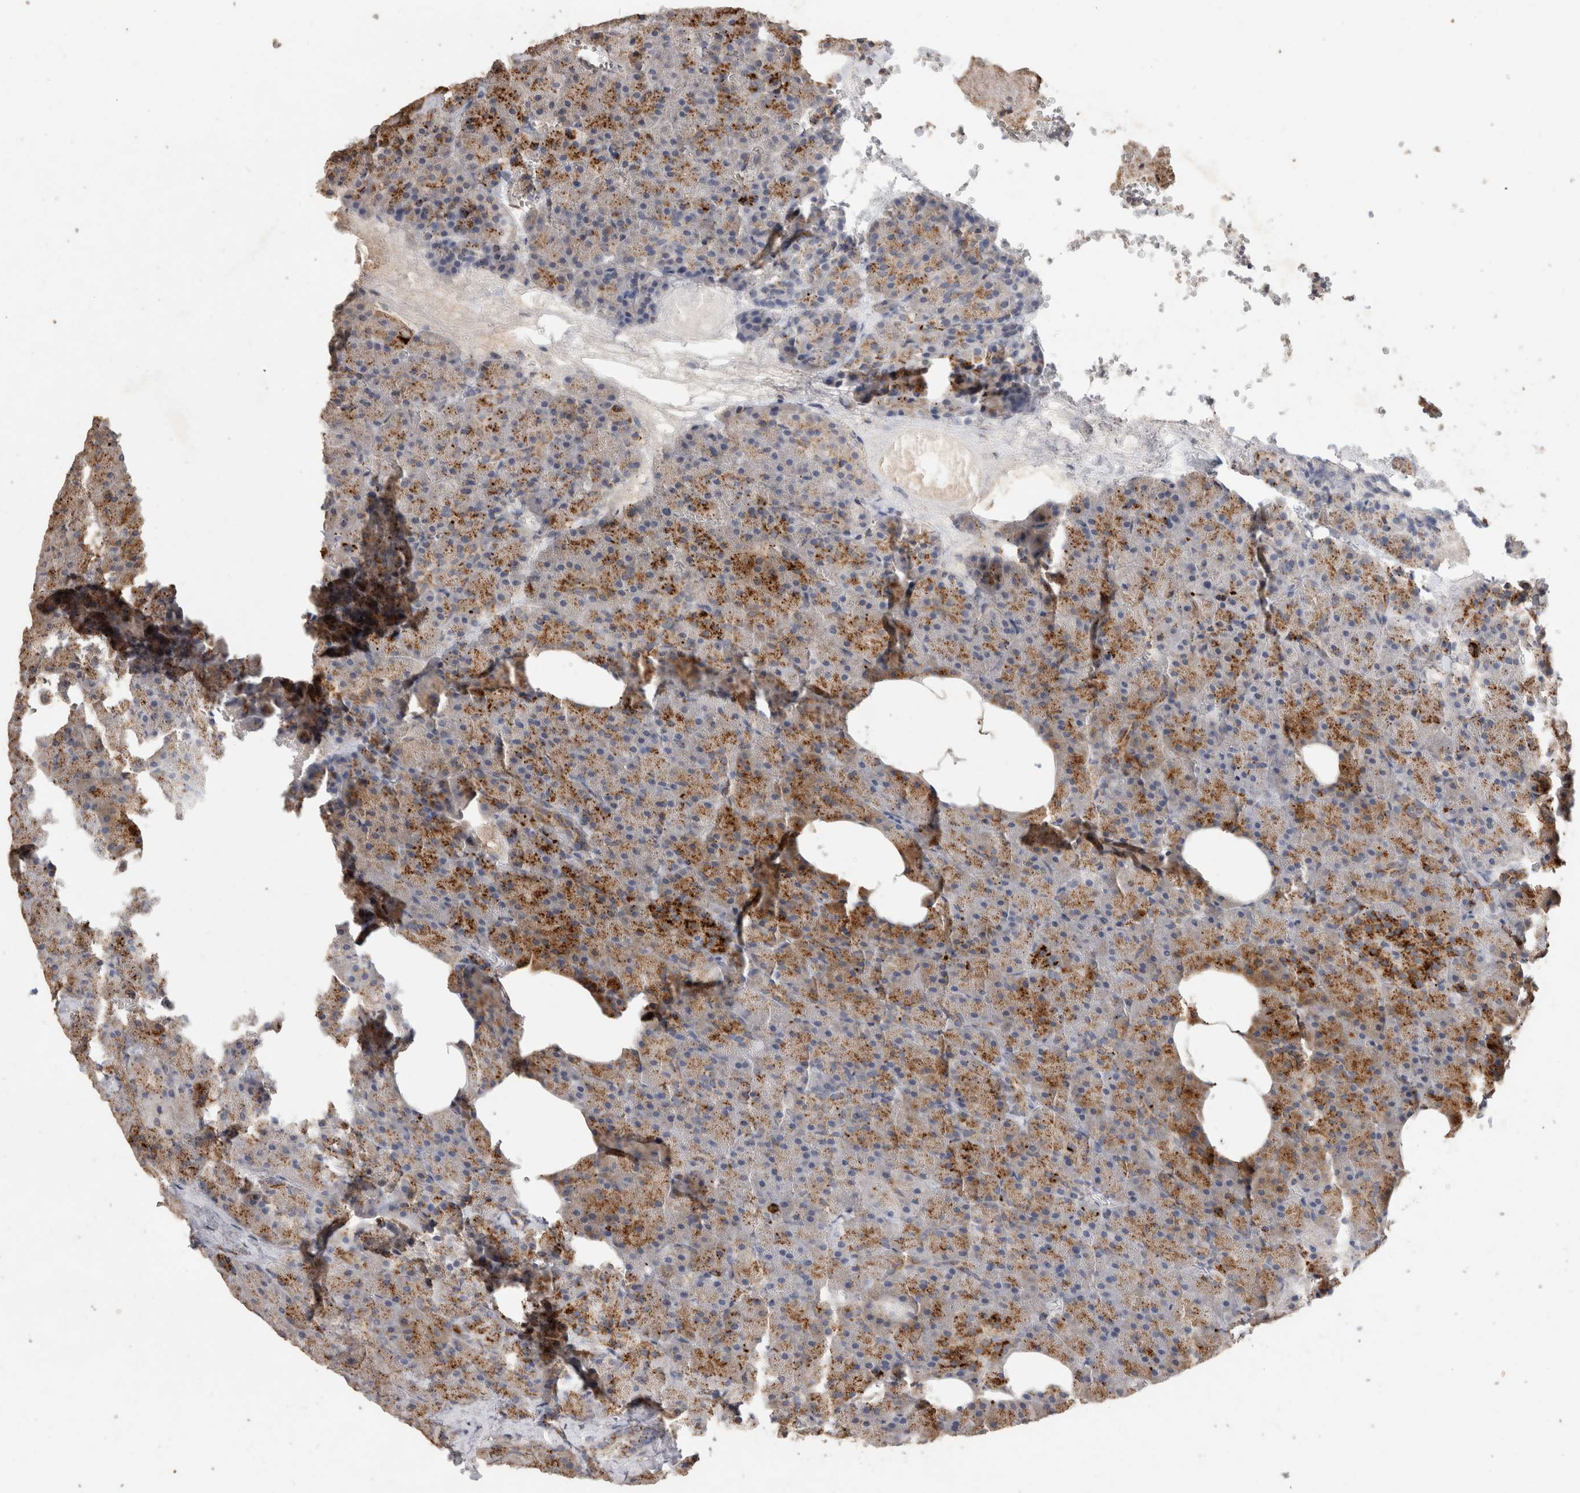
{"staining": {"intensity": "moderate", "quantity": ">75%", "location": "cytoplasmic/membranous"}, "tissue": "pancreas", "cell_type": "Exocrine glandular cells", "image_type": "normal", "snomed": [{"axis": "morphology", "description": "Normal tissue, NOS"}, {"axis": "morphology", "description": "Carcinoid, malignant, NOS"}, {"axis": "topography", "description": "Pancreas"}], "caption": "The immunohistochemical stain shows moderate cytoplasmic/membranous positivity in exocrine glandular cells of normal pancreas.", "gene": "ARSA", "patient": {"sex": "female", "age": 35}}